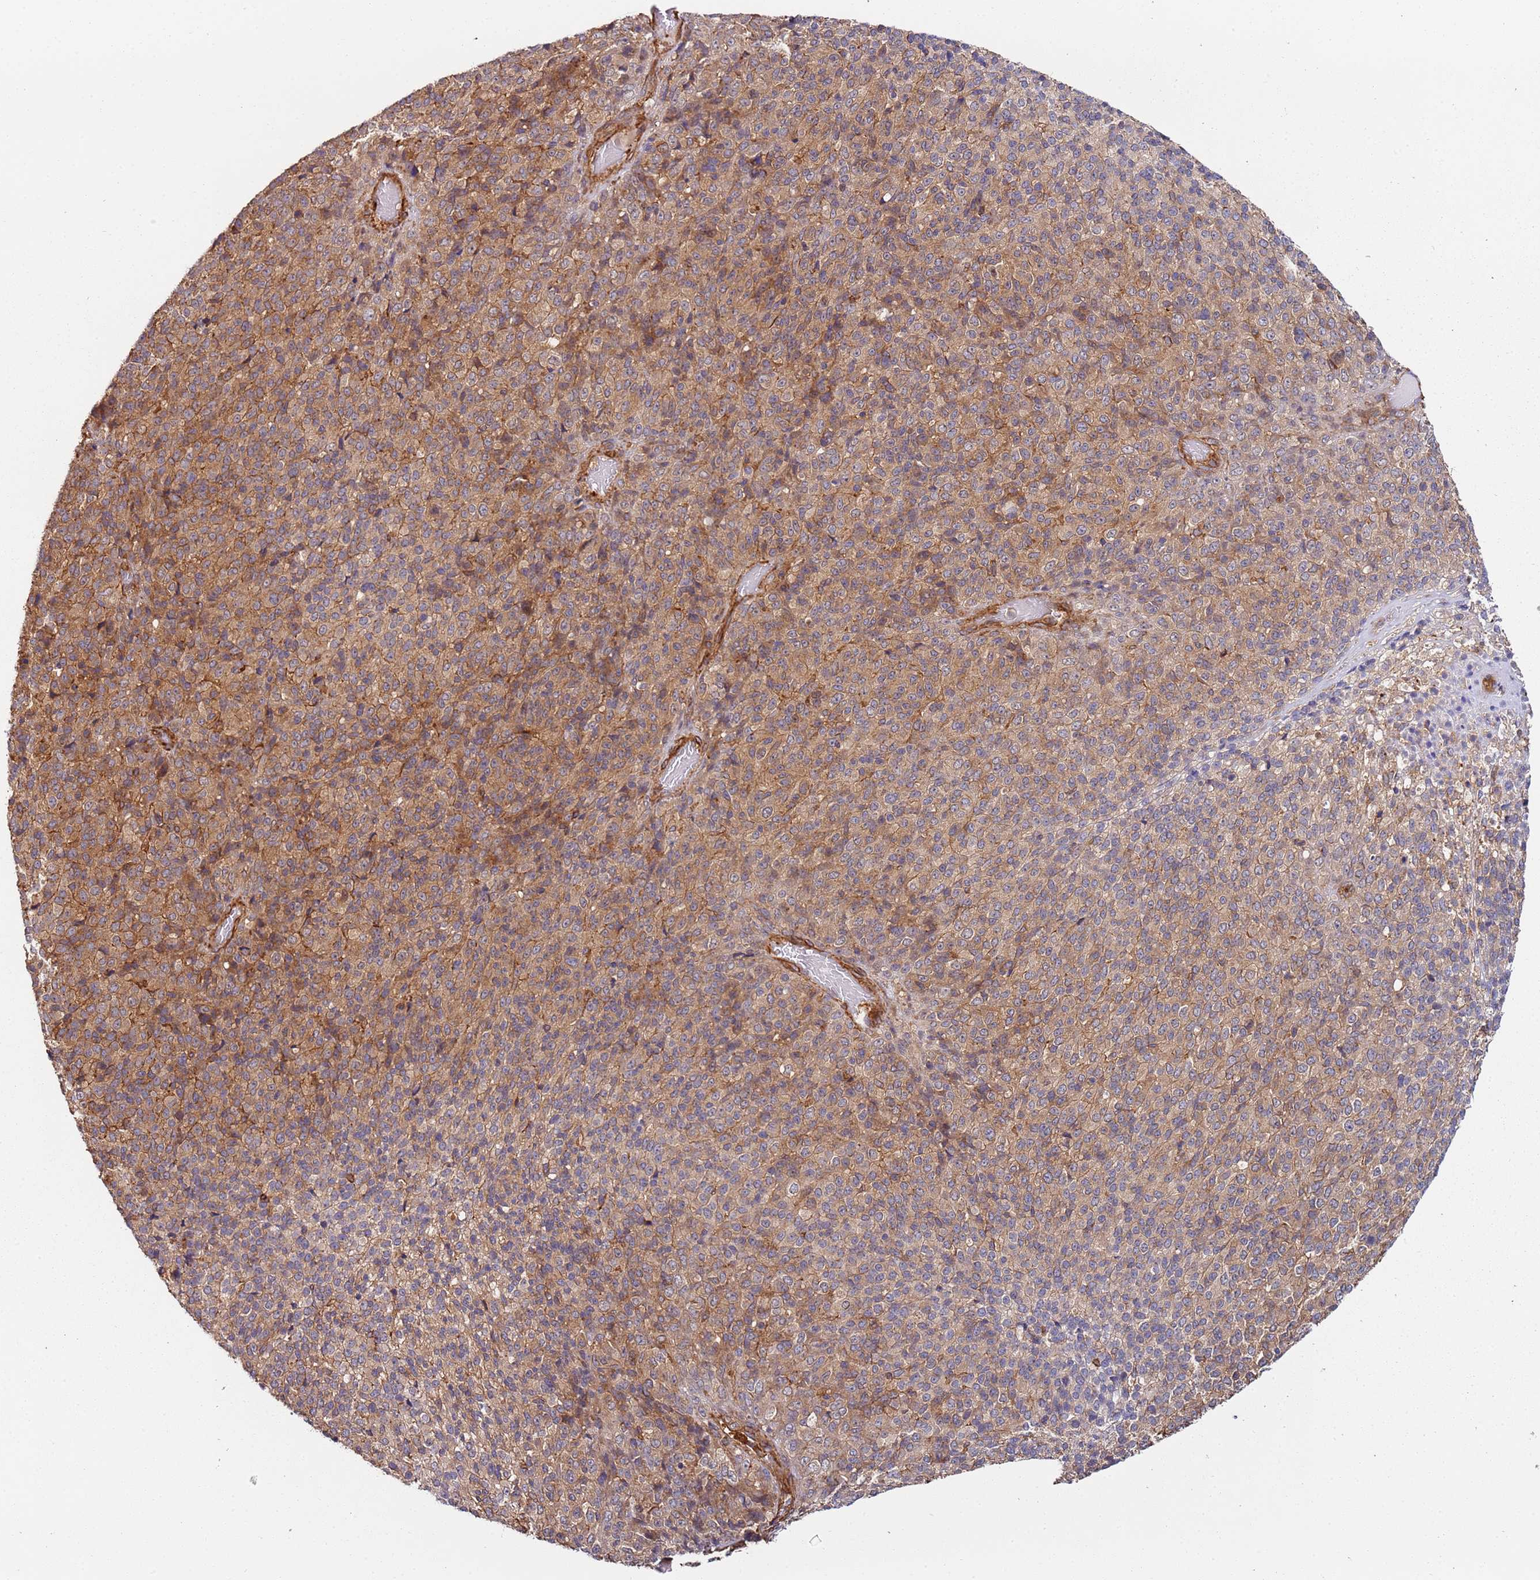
{"staining": {"intensity": "moderate", "quantity": ">75%", "location": "cytoplasmic/membranous"}, "tissue": "melanoma", "cell_type": "Tumor cells", "image_type": "cancer", "snomed": [{"axis": "morphology", "description": "Malignant melanoma, Metastatic site"}, {"axis": "topography", "description": "Brain"}], "caption": "This is a histology image of immunohistochemistry staining of malignant melanoma (metastatic site), which shows moderate expression in the cytoplasmic/membranous of tumor cells.", "gene": "CYP2U1", "patient": {"sex": "female", "age": 56}}